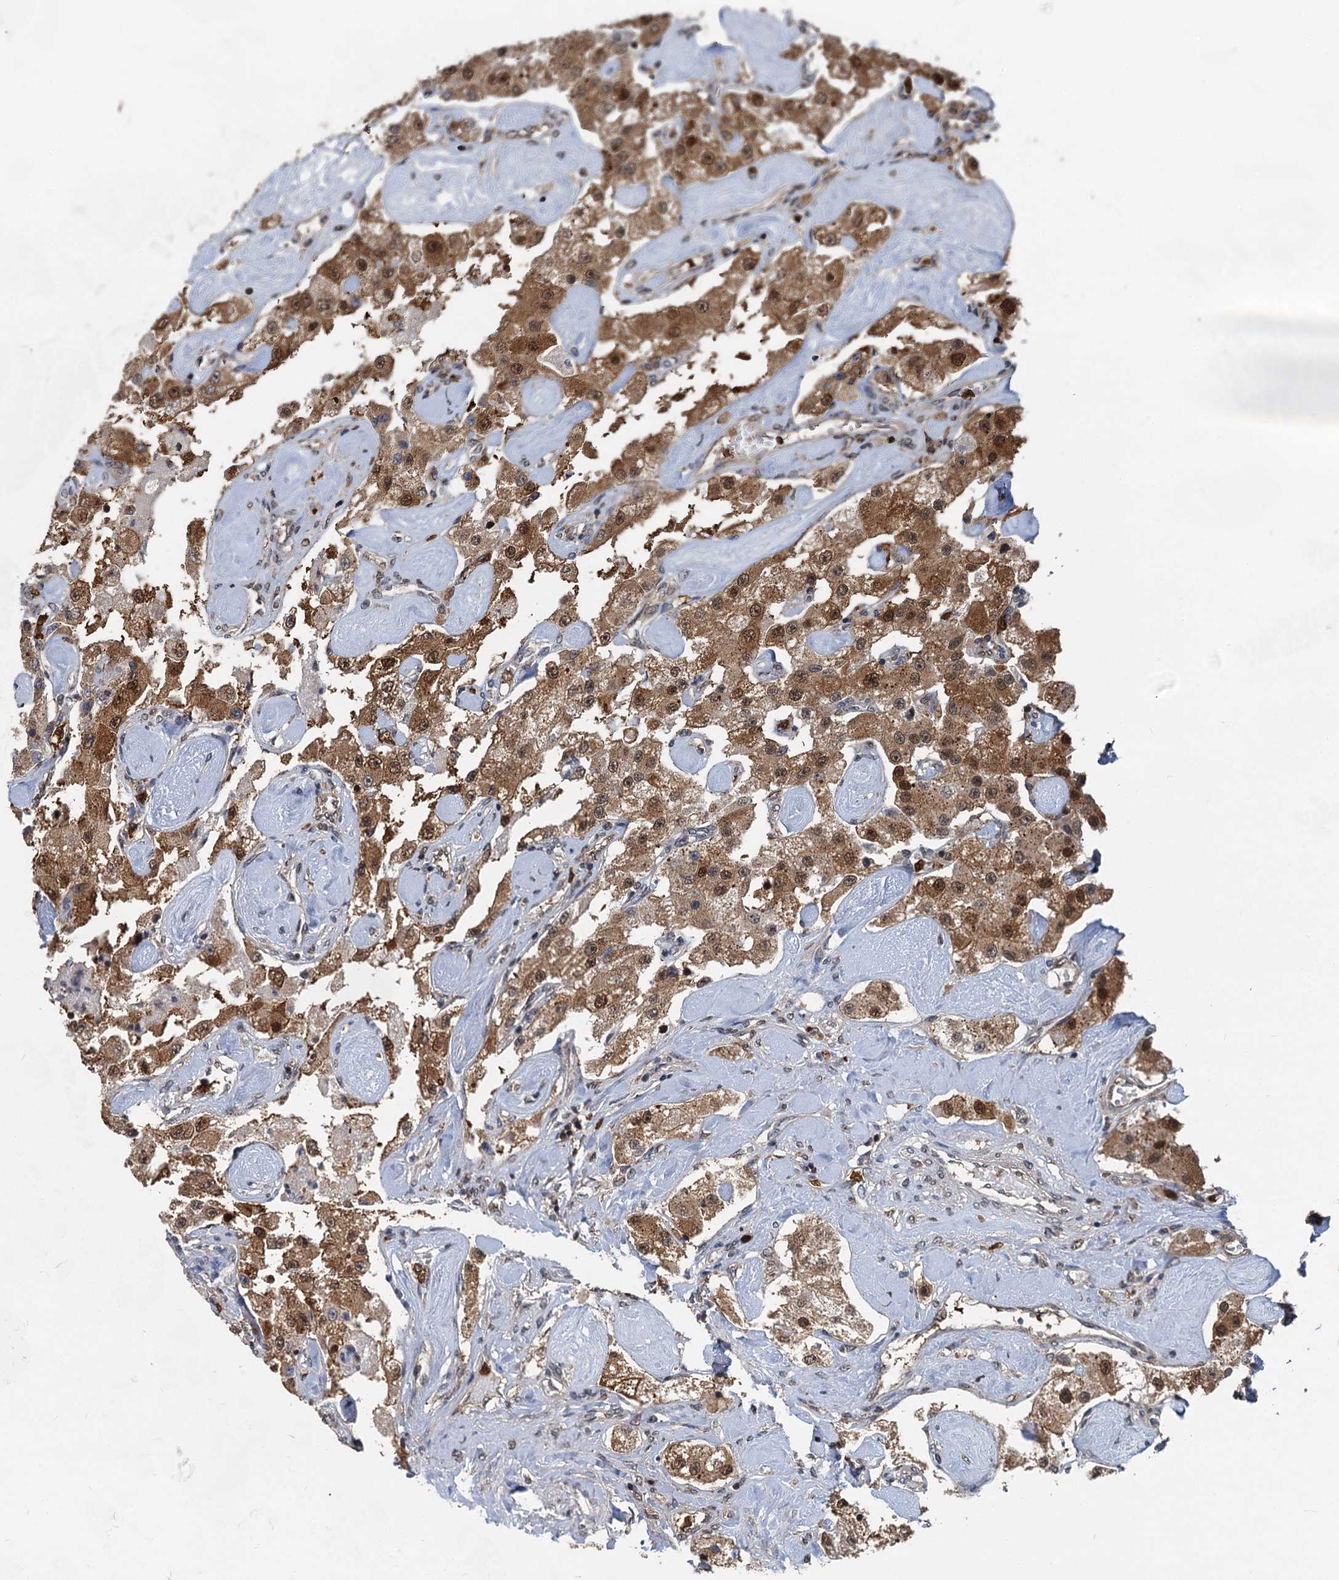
{"staining": {"intensity": "moderate", "quantity": ">75%", "location": "cytoplasmic/membranous,nuclear"}, "tissue": "carcinoid", "cell_type": "Tumor cells", "image_type": "cancer", "snomed": [{"axis": "morphology", "description": "Carcinoid, malignant, NOS"}, {"axis": "topography", "description": "Pancreas"}], "caption": "The image exhibits a brown stain indicating the presence of a protein in the cytoplasmic/membranous and nuclear of tumor cells in malignant carcinoid. The protein is stained brown, and the nuclei are stained in blue (DAB IHC with brightfield microscopy, high magnification).", "gene": "GPI", "patient": {"sex": "male", "age": 41}}